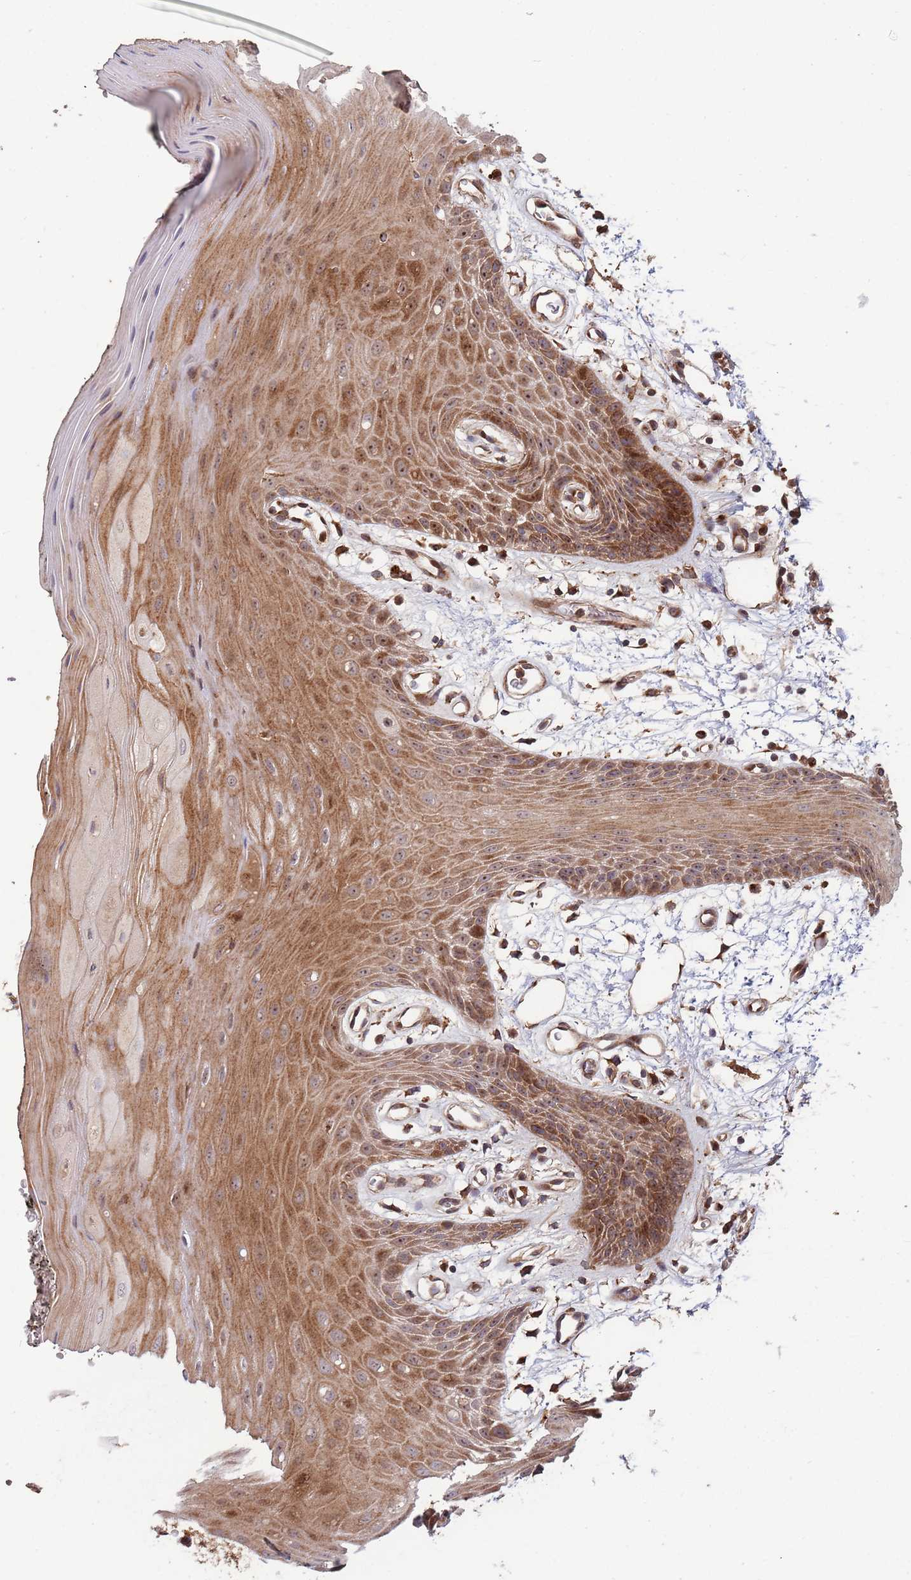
{"staining": {"intensity": "moderate", "quantity": ">75%", "location": "cytoplasmic/membranous,nuclear"}, "tissue": "oral mucosa", "cell_type": "Squamous epithelial cells", "image_type": "normal", "snomed": [{"axis": "morphology", "description": "Normal tissue, NOS"}, {"axis": "topography", "description": "Oral tissue"}, {"axis": "topography", "description": "Tounge, NOS"}], "caption": "Immunohistochemical staining of unremarkable oral mucosa demonstrates >75% levels of moderate cytoplasmic/membranous,nuclear protein staining in approximately >75% of squamous epithelial cells. (IHC, brightfield microscopy, high magnification).", "gene": "ZNF428", "patient": {"sex": "female", "age": 59}}